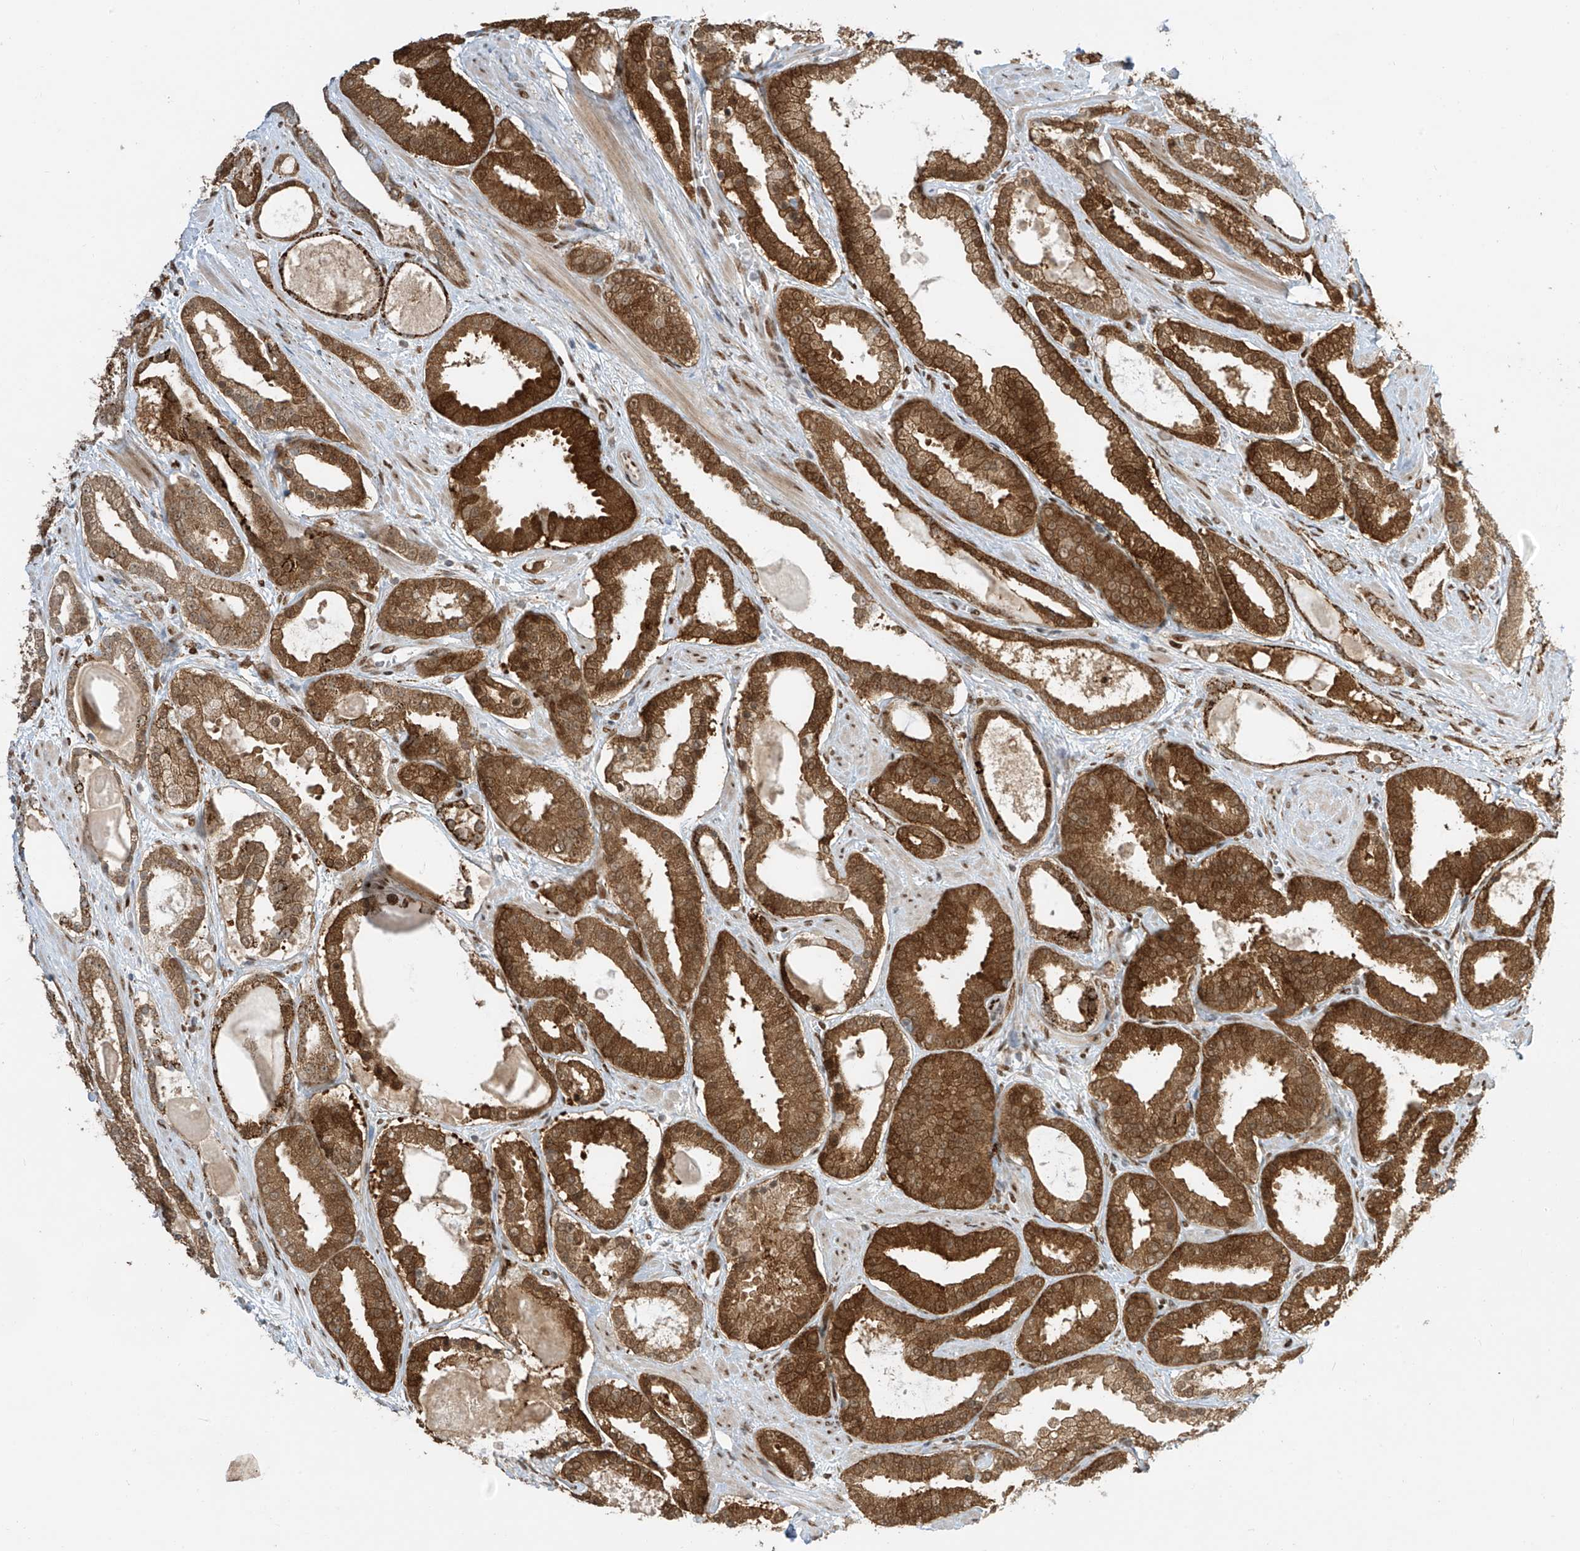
{"staining": {"intensity": "strong", "quantity": ">75%", "location": "cytoplasmic/membranous,nuclear"}, "tissue": "prostate cancer", "cell_type": "Tumor cells", "image_type": "cancer", "snomed": [{"axis": "morphology", "description": "Adenocarcinoma, High grade"}, {"axis": "topography", "description": "Prostate"}], "caption": "Immunohistochemistry (DAB (3,3'-diaminobenzidine)) staining of prostate cancer (high-grade adenocarcinoma) reveals strong cytoplasmic/membranous and nuclear protein expression in approximately >75% of tumor cells. The staining was performed using DAB, with brown indicating positive protein expression. Nuclei are stained blue with hematoxylin.", "gene": "PM20D2", "patient": {"sex": "male", "age": 60}}